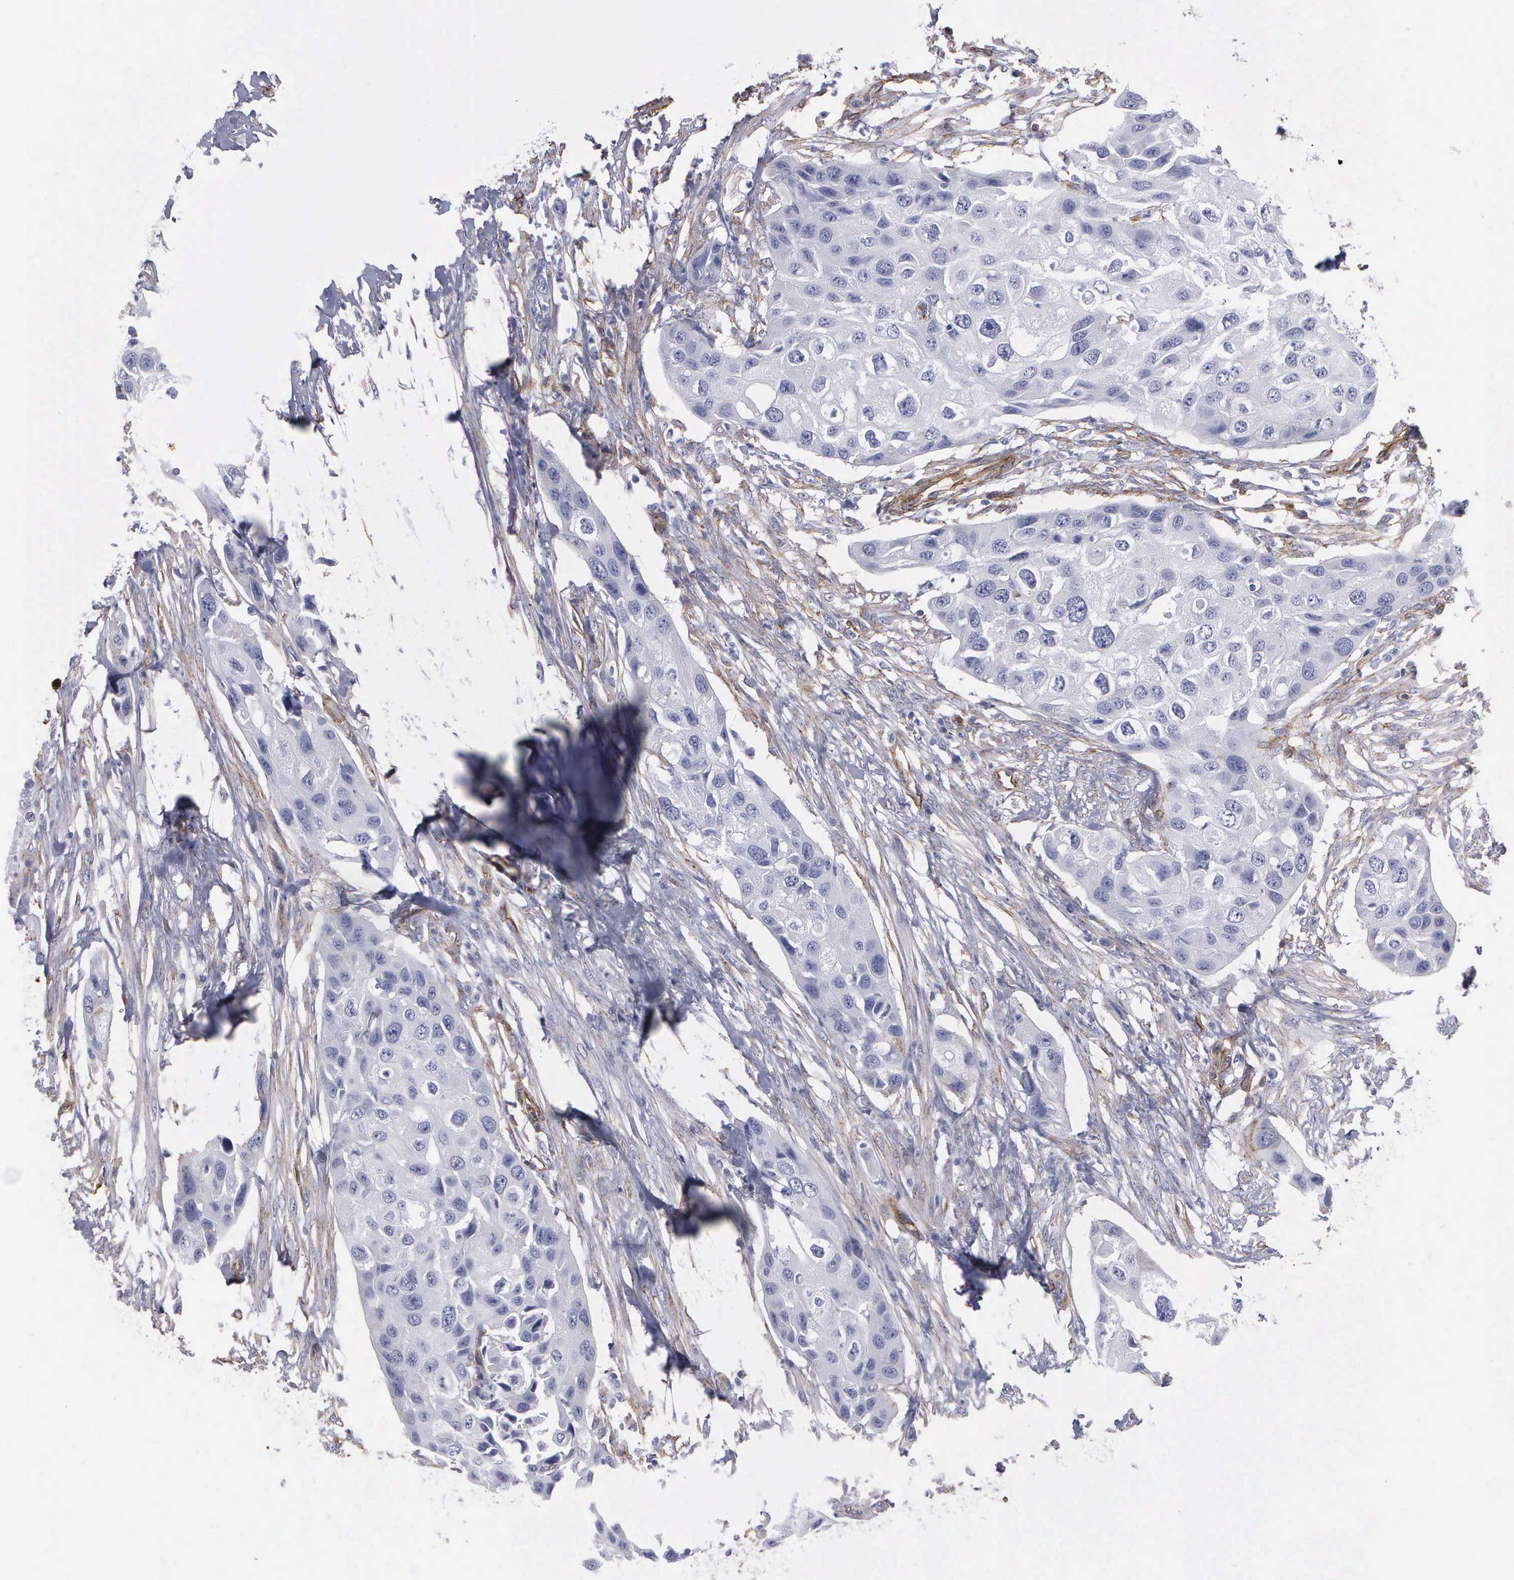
{"staining": {"intensity": "negative", "quantity": "none", "location": "none"}, "tissue": "urothelial cancer", "cell_type": "Tumor cells", "image_type": "cancer", "snomed": [{"axis": "morphology", "description": "Urothelial carcinoma, High grade"}, {"axis": "topography", "description": "Urinary bladder"}], "caption": "Image shows no significant protein positivity in tumor cells of urothelial carcinoma (high-grade). Brightfield microscopy of IHC stained with DAB (brown) and hematoxylin (blue), captured at high magnification.", "gene": "MAGEB10", "patient": {"sex": "male", "age": 55}}